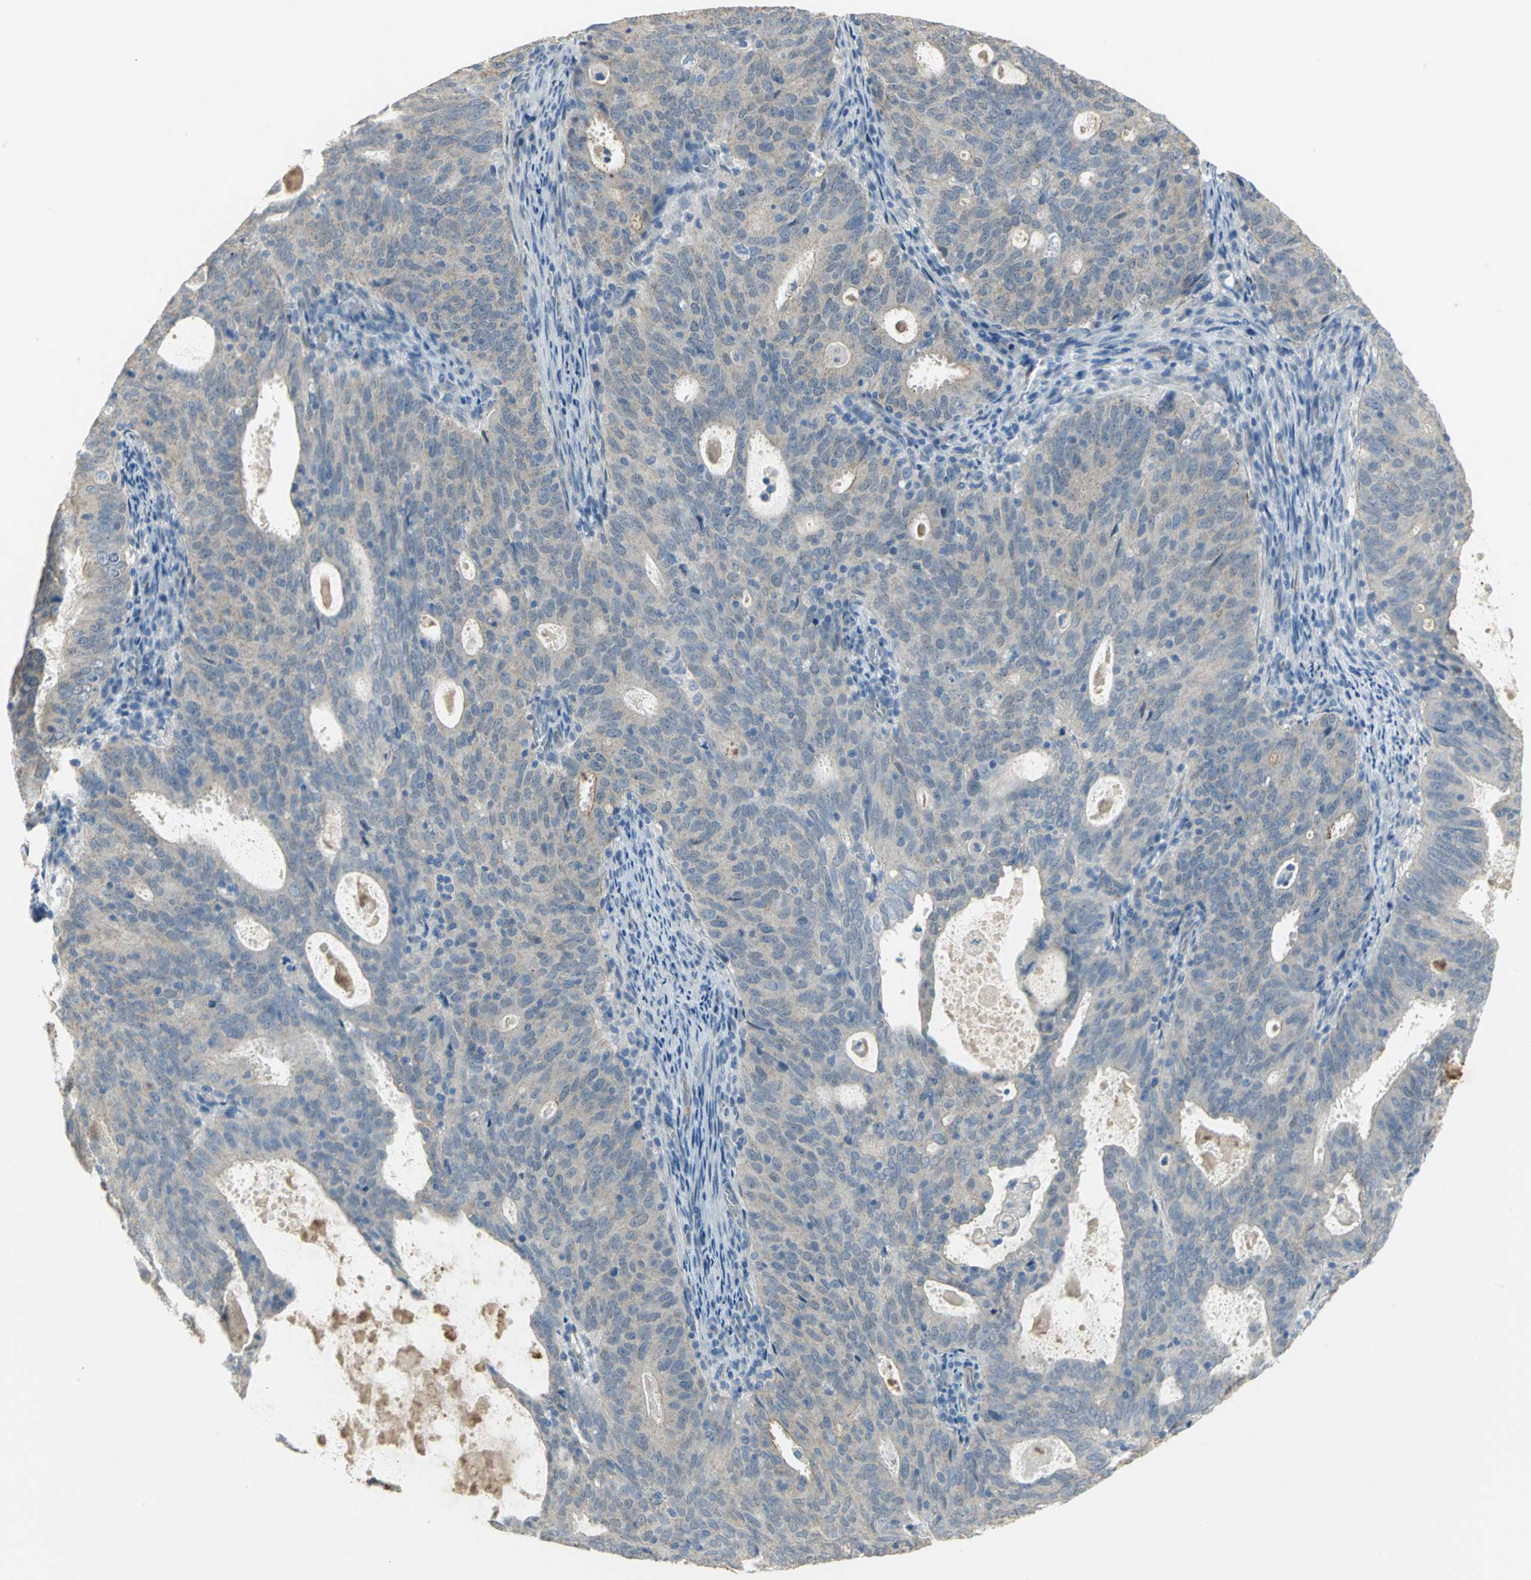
{"staining": {"intensity": "weak", "quantity": "25%-75%", "location": "cytoplasmic/membranous"}, "tissue": "cervical cancer", "cell_type": "Tumor cells", "image_type": "cancer", "snomed": [{"axis": "morphology", "description": "Adenocarcinoma, NOS"}, {"axis": "topography", "description": "Cervix"}], "caption": "Immunohistochemical staining of cervical cancer displays weak cytoplasmic/membranous protein staining in about 25%-75% of tumor cells.", "gene": "HTR1F", "patient": {"sex": "female", "age": 44}}